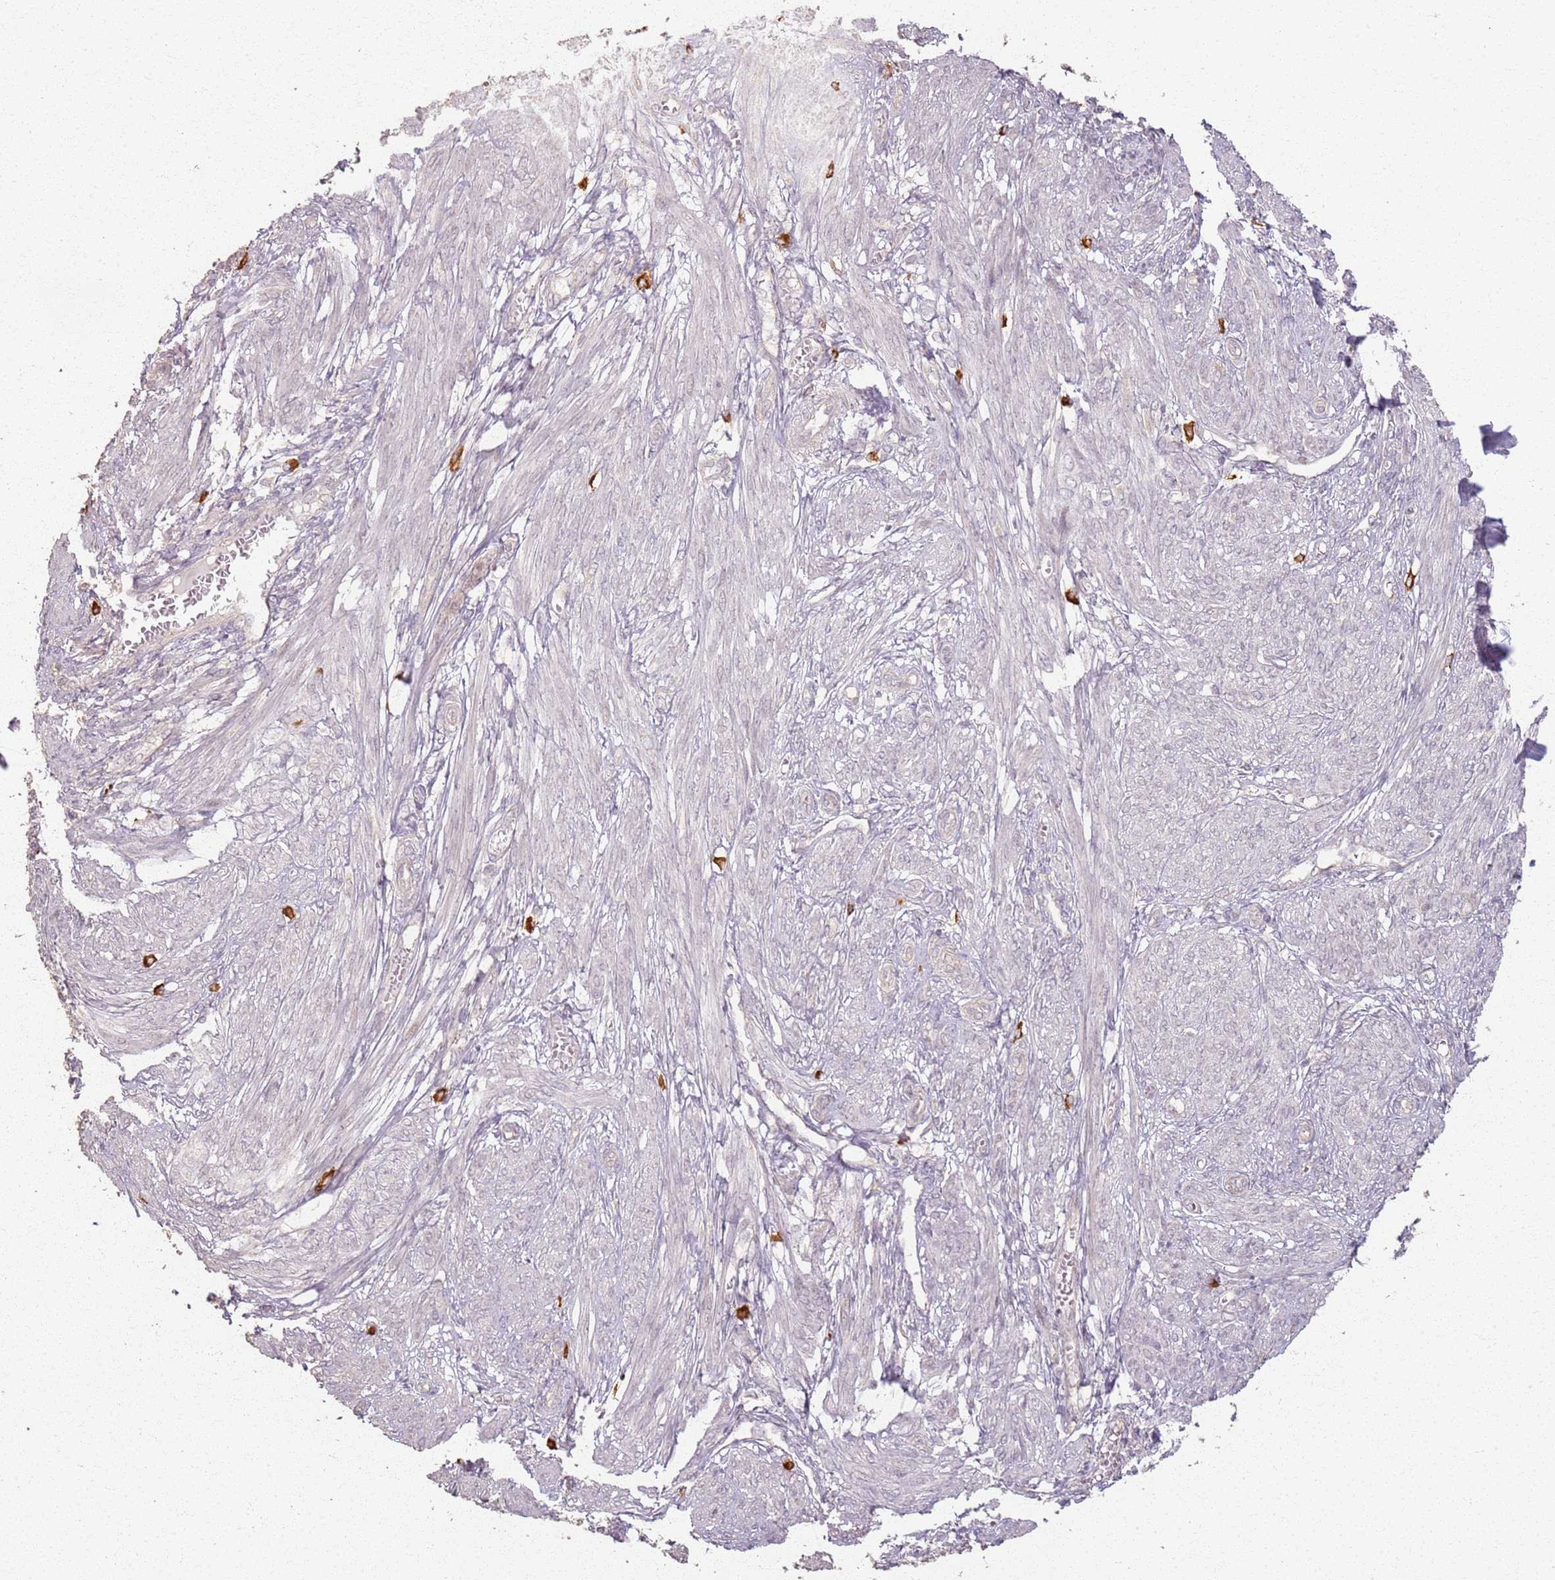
{"staining": {"intensity": "negative", "quantity": "none", "location": "none"}, "tissue": "smooth muscle", "cell_type": "Smooth muscle cells", "image_type": "normal", "snomed": [{"axis": "morphology", "description": "Normal tissue, NOS"}, {"axis": "topography", "description": "Smooth muscle"}], "caption": "Histopathology image shows no protein staining in smooth muscle cells of normal smooth muscle. (Brightfield microscopy of DAB (3,3'-diaminobenzidine) IHC at high magnification).", "gene": "CCDC168", "patient": {"sex": "female", "age": 39}}